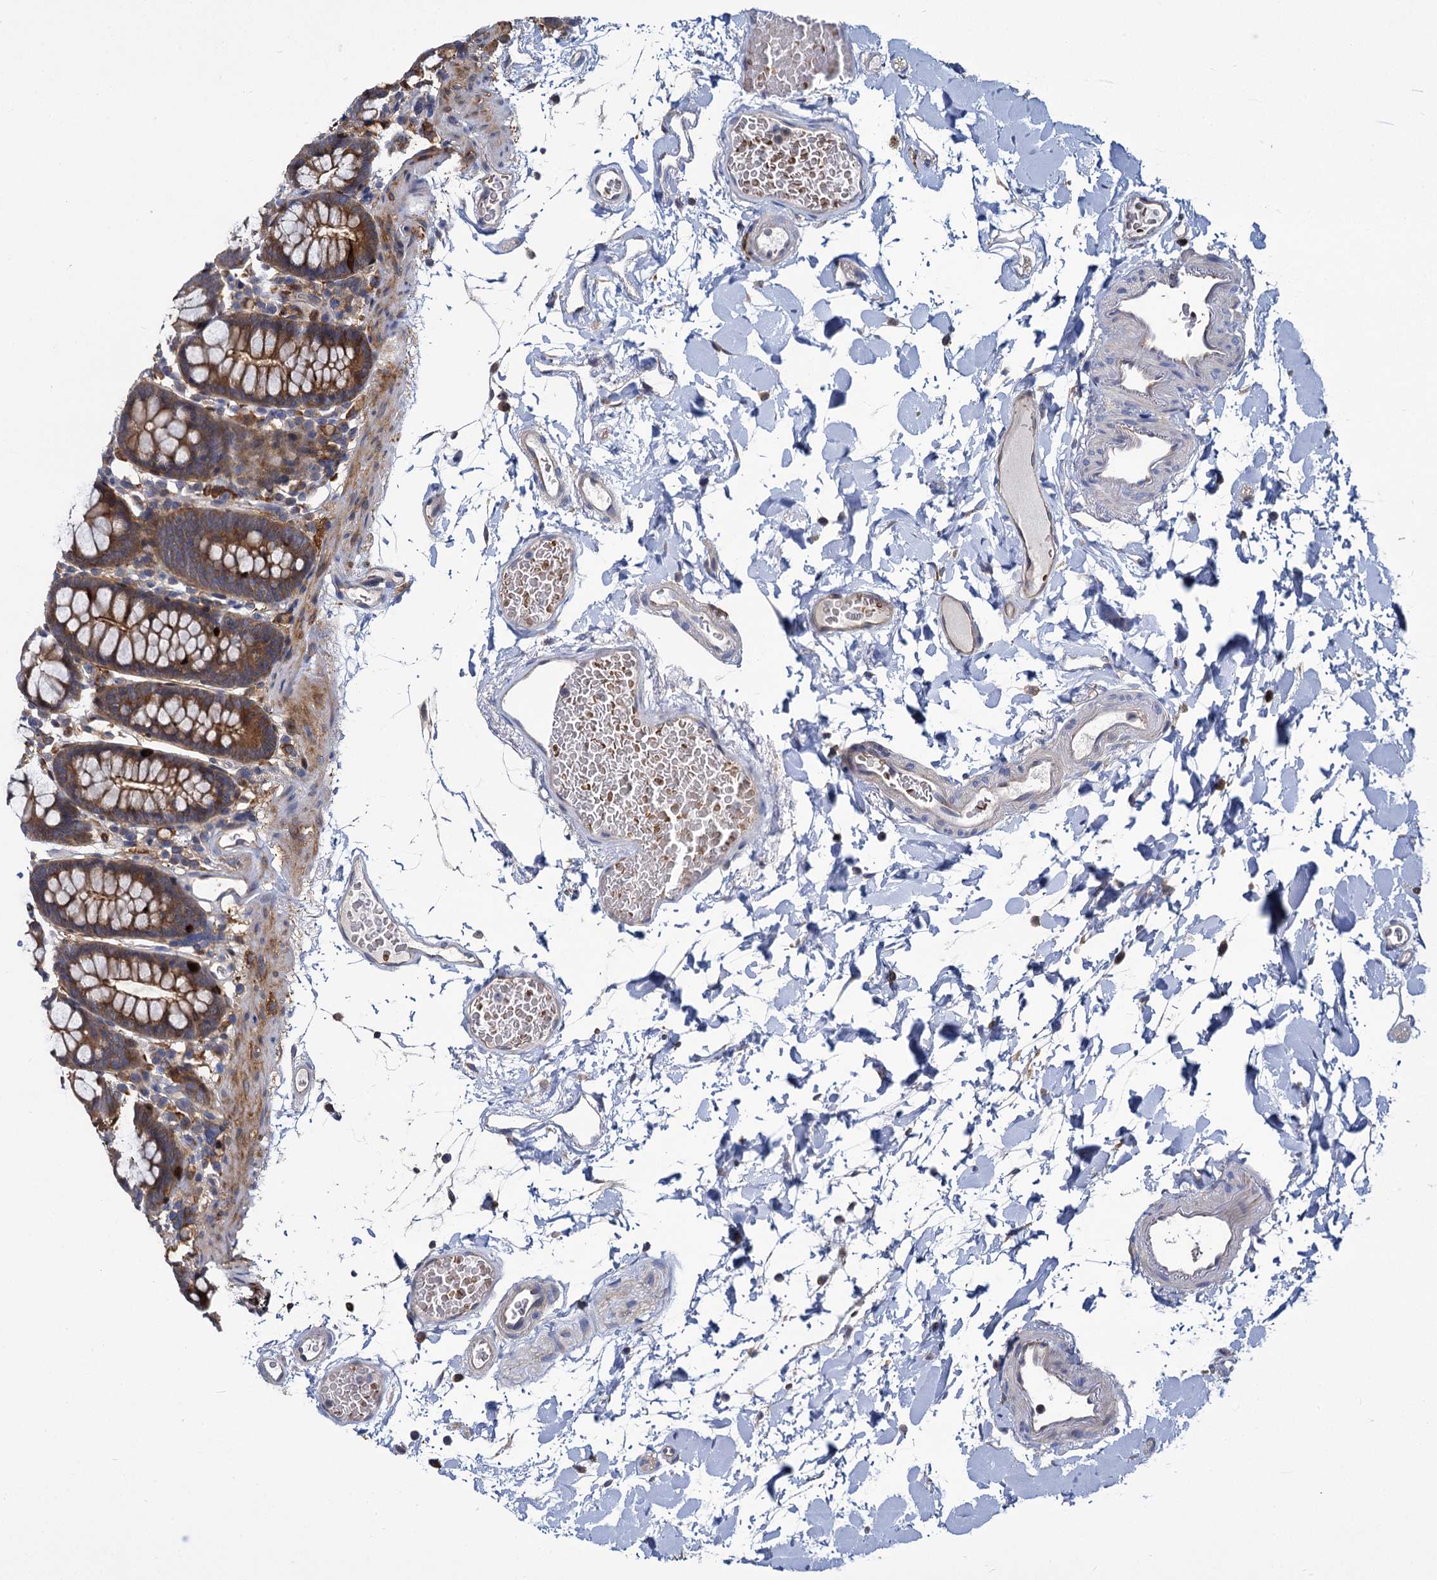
{"staining": {"intensity": "weak", "quantity": "25%-75%", "location": "cytoplasmic/membranous"}, "tissue": "colon", "cell_type": "Endothelial cells", "image_type": "normal", "snomed": [{"axis": "morphology", "description": "Normal tissue, NOS"}, {"axis": "topography", "description": "Colon"}], "caption": "The histopathology image exhibits staining of unremarkable colon, revealing weak cytoplasmic/membranous protein expression (brown color) within endothelial cells.", "gene": "GCLC", "patient": {"sex": "male", "age": 75}}